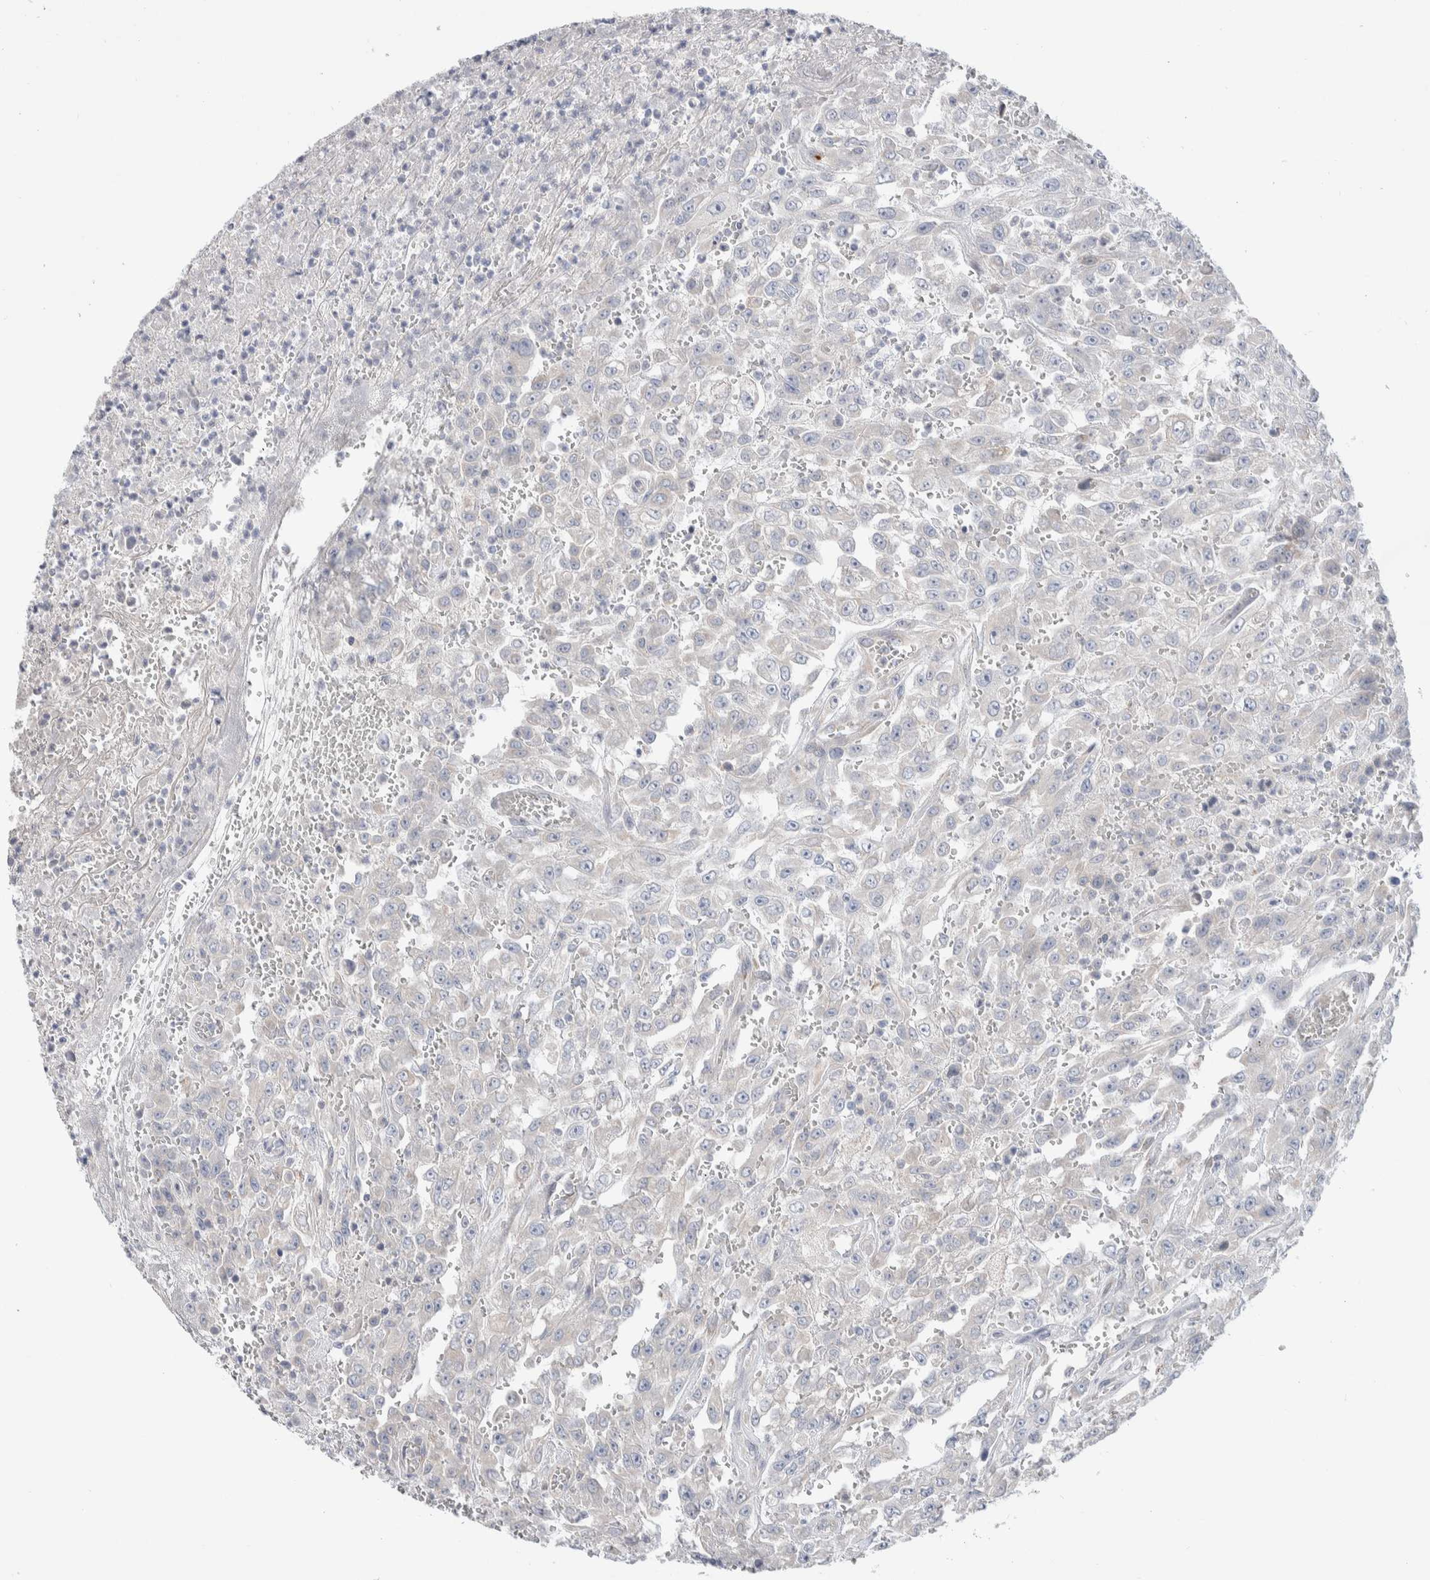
{"staining": {"intensity": "negative", "quantity": "none", "location": "none"}, "tissue": "urothelial cancer", "cell_type": "Tumor cells", "image_type": "cancer", "snomed": [{"axis": "morphology", "description": "Urothelial carcinoma, High grade"}, {"axis": "topography", "description": "Urinary bladder"}], "caption": "Tumor cells are negative for brown protein staining in urothelial carcinoma (high-grade). The staining was performed using DAB (3,3'-diaminobenzidine) to visualize the protein expression in brown, while the nuclei were stained in blue with hematoxylin (Magnification: 20x).", "gene": "RUSF1", "patient": {"sex": "male", "age": 46}}